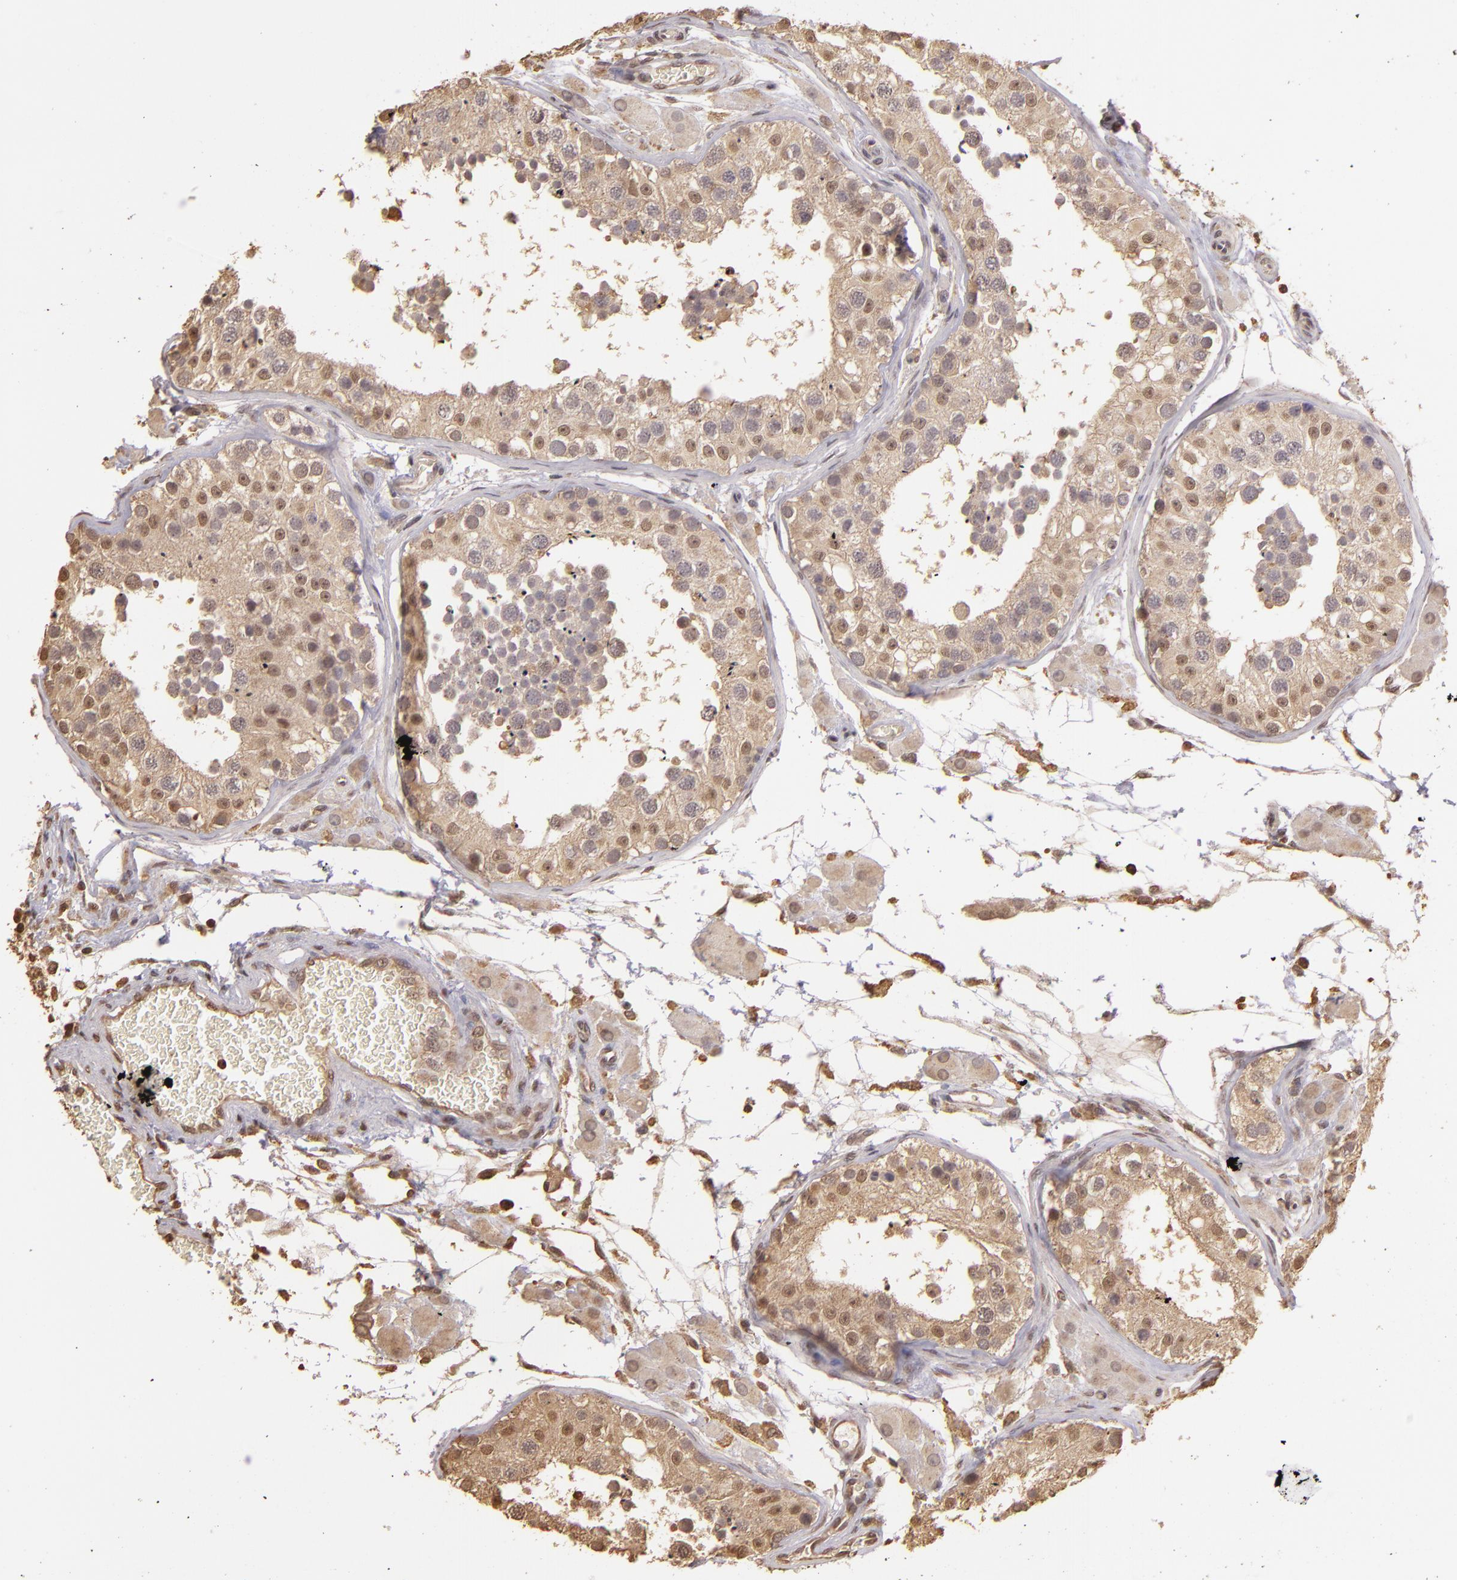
{"staining": {"intensity": "weak", "quantity": "25%-75%", "location": "cytoplasmic/membranous,nuclear"}, "tissue": "testis", "cell_type": "Cells in seminiferous ducts", "image_type": "normal", "snomed": [{"axis": "morphology", "description": "Normal tissue, NOS"}, {"axis": "topography", "description": "Testis"}], "caption": "Immunohistochemistry (DAB) staining of unremarkable human testis displays weak cytoplasmic/membranous,nuclear protein staining in approximately 25%-75% of cells in seminiferous ducts.", "gene": "ARPC2", "patient": {"sex": "male", "age": 26}}